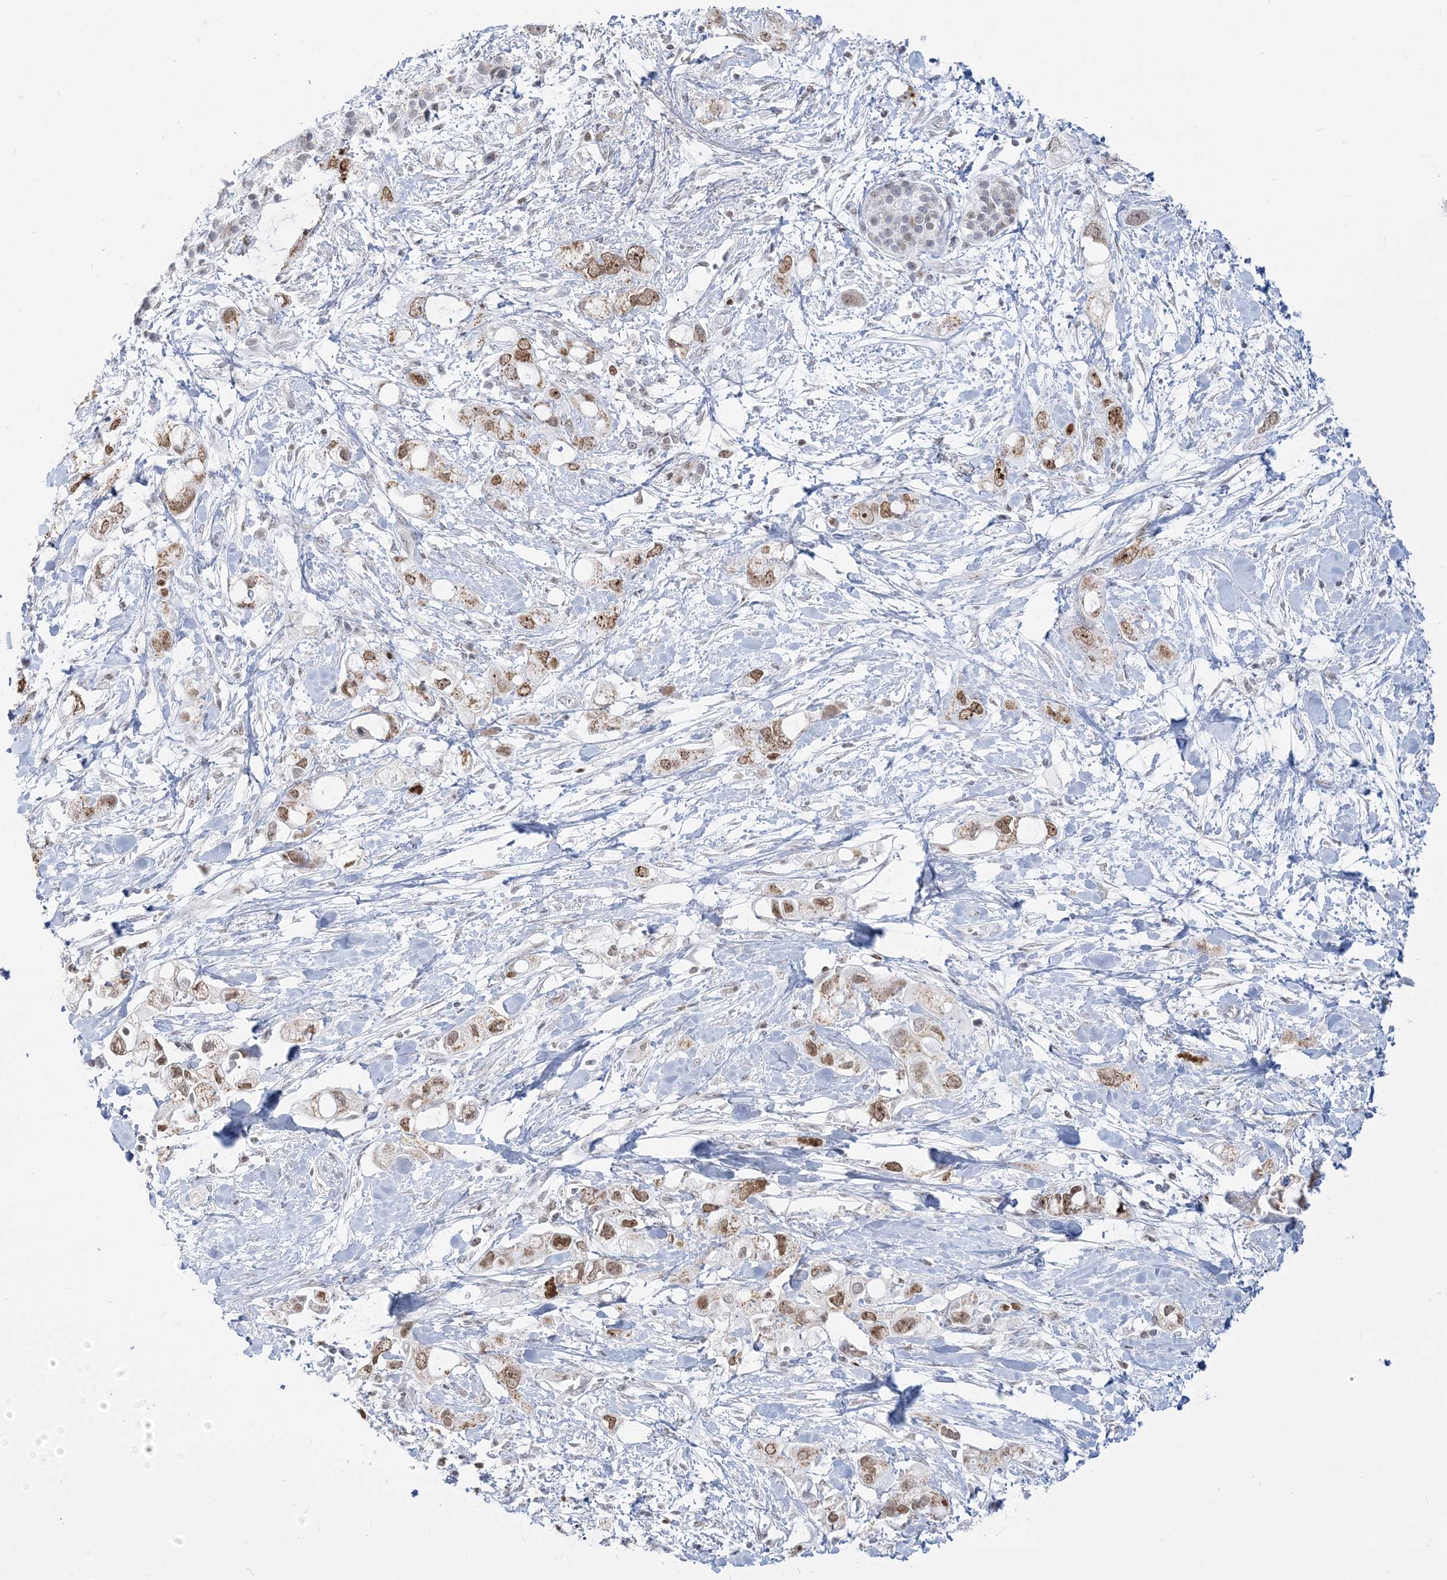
{"staining": {"intensity": "moderate", "quantity": ">75%", "location": "nuclear"}, "tissue": "pancreatic cancer", "cell_type": "Tumor cells", "image_type": "cancer", "snomed": [{"axis": "morphology", "description": "Adenocarcinoma, NOS"}, {"axis": "topography", "description": "Pancreas"}], "caption": "Protein staining exhibits moderate nuclear expression in approximately >75% of tumor cells in adenocarcinoma (pancreatic).", "gene": "DDX21", "patient": {"sex": "female", "age": 56}}